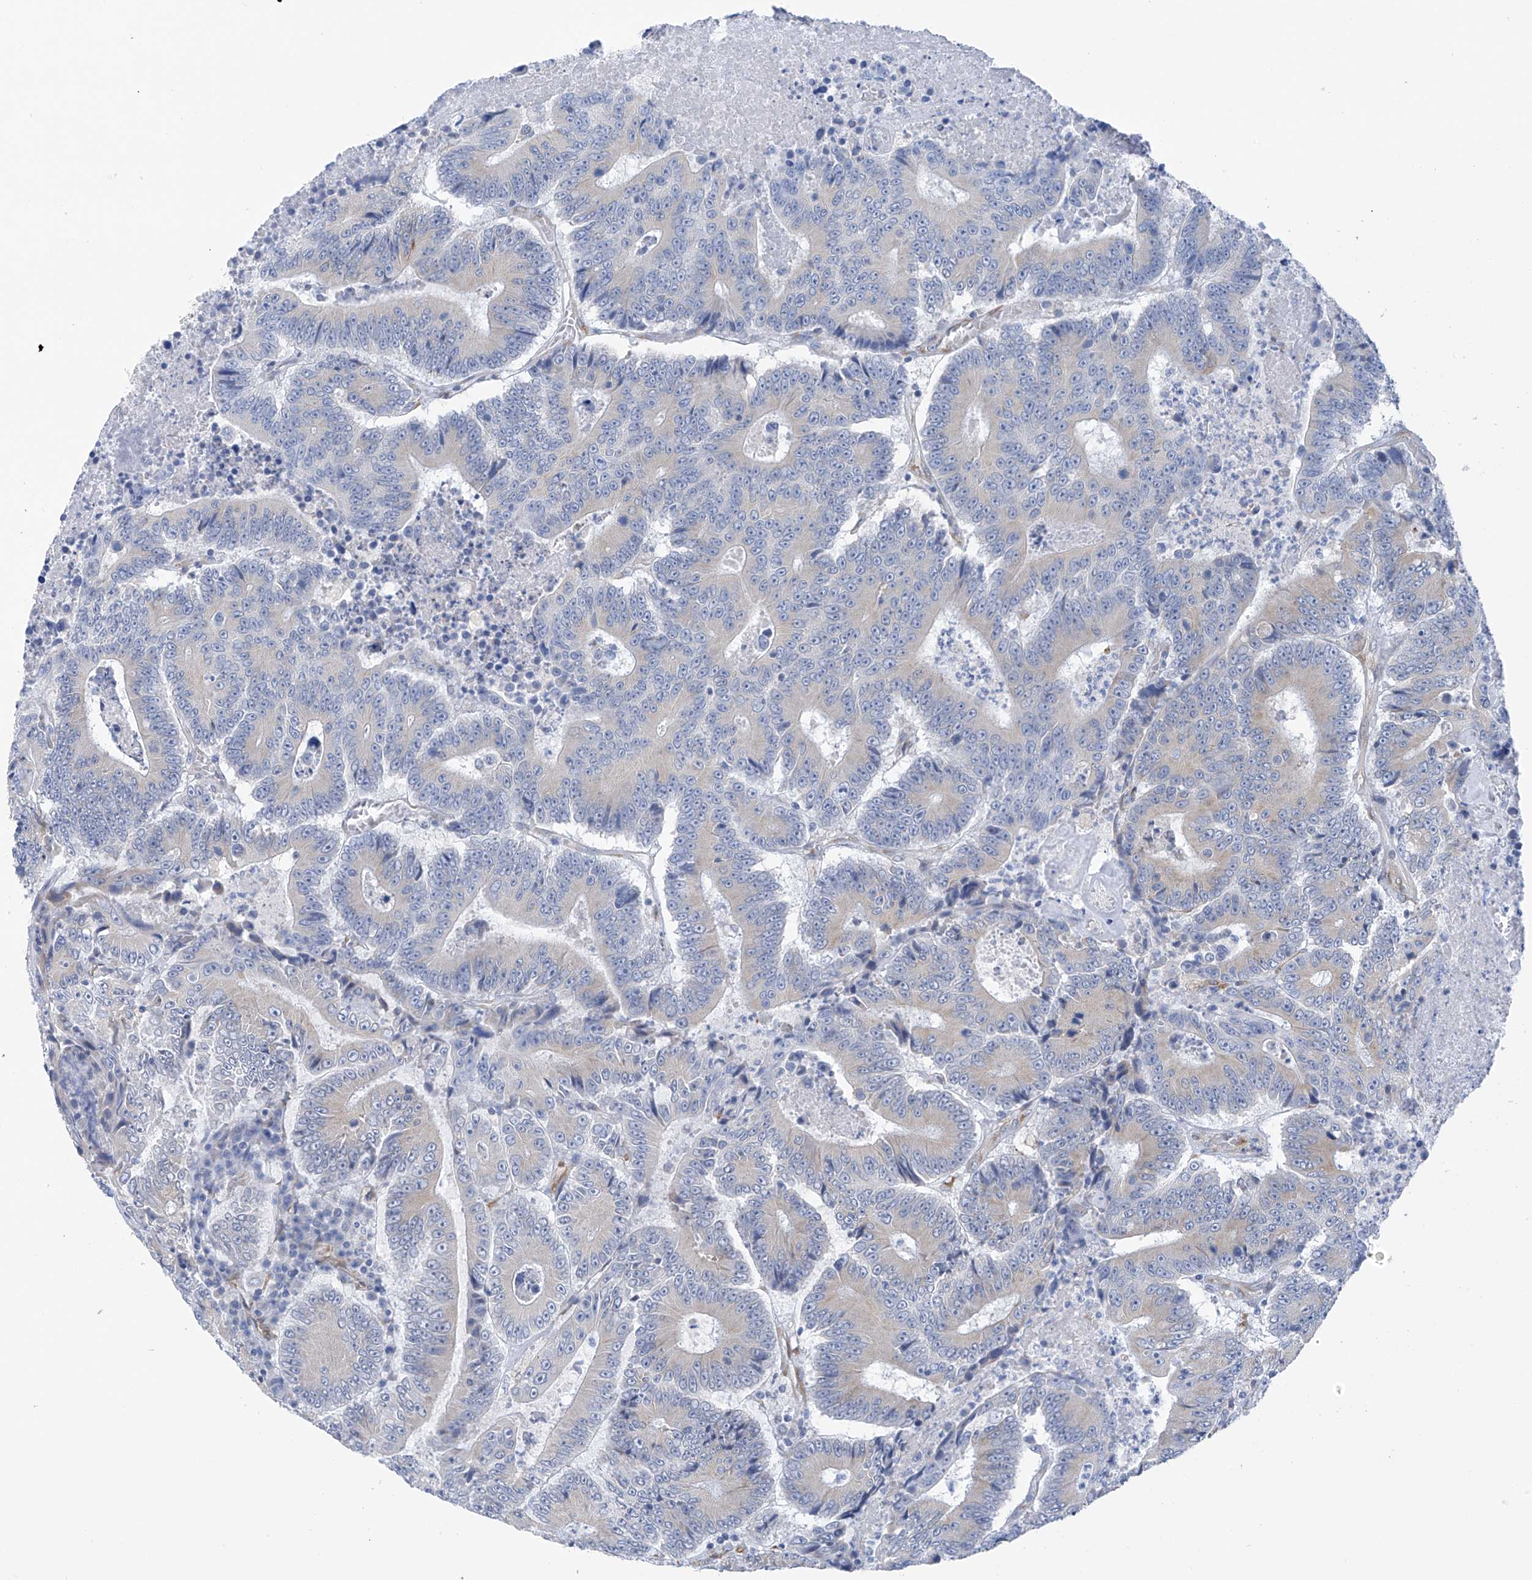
{"staining": {"intensity": "negative", "quantity": "none", "location": "none"}, "tissue": "colorectal cancer", "cell_type": "Tumor cells", "image_type": "cancer", "snomed": [{"axis": "morphology", "description": "Adenocarcinoma, NOS"}, {"axis": "topography", "description": "Colon"}], "caption": "Immunohistochemistry (IHC) of human colorectal adenocarcinoma reveals no staining in tumor cells.", "gene": "RCN2", "patient": {"sex": "male", "age": 83}}